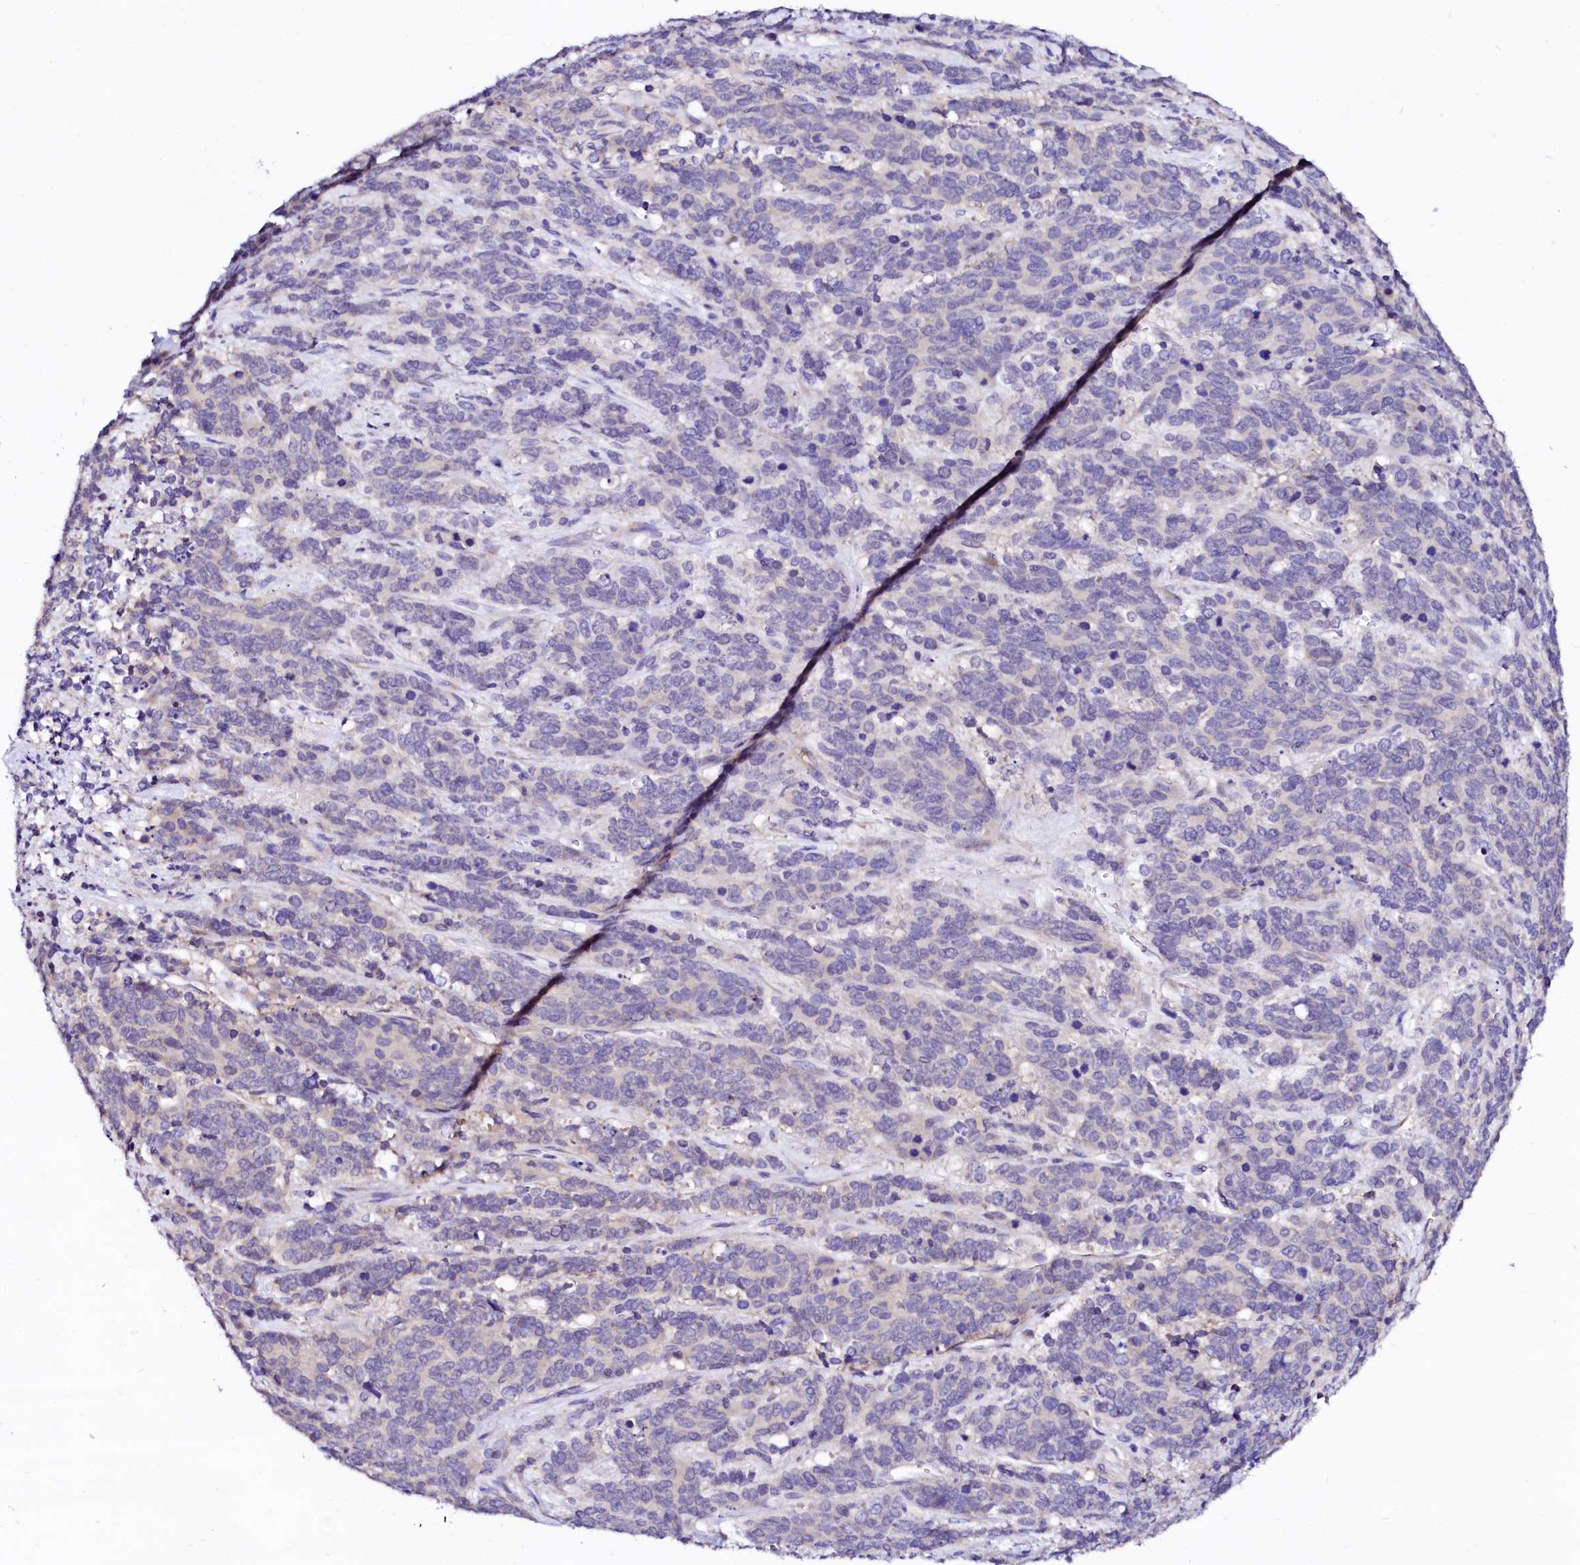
{"staining": {"intensity": "negative", "quantity": "none", "location": "none"}, "tissue": "cervical cancer", "cell_type": "Tumor cells", "image_type": "cancer", "snomed": [{"axis": "morphology", "description": "Squamous cell carcinoma, NOS"}, {"axis": "topography", "description": "Cervix"}], "caption": "The IHC histopathology image has no significant expression in tumor cells of cervical cancer (squamous cell carcinoma) tissue.", "gene": "BTBD16", "patient": {"sex": "female", "age": 60}}